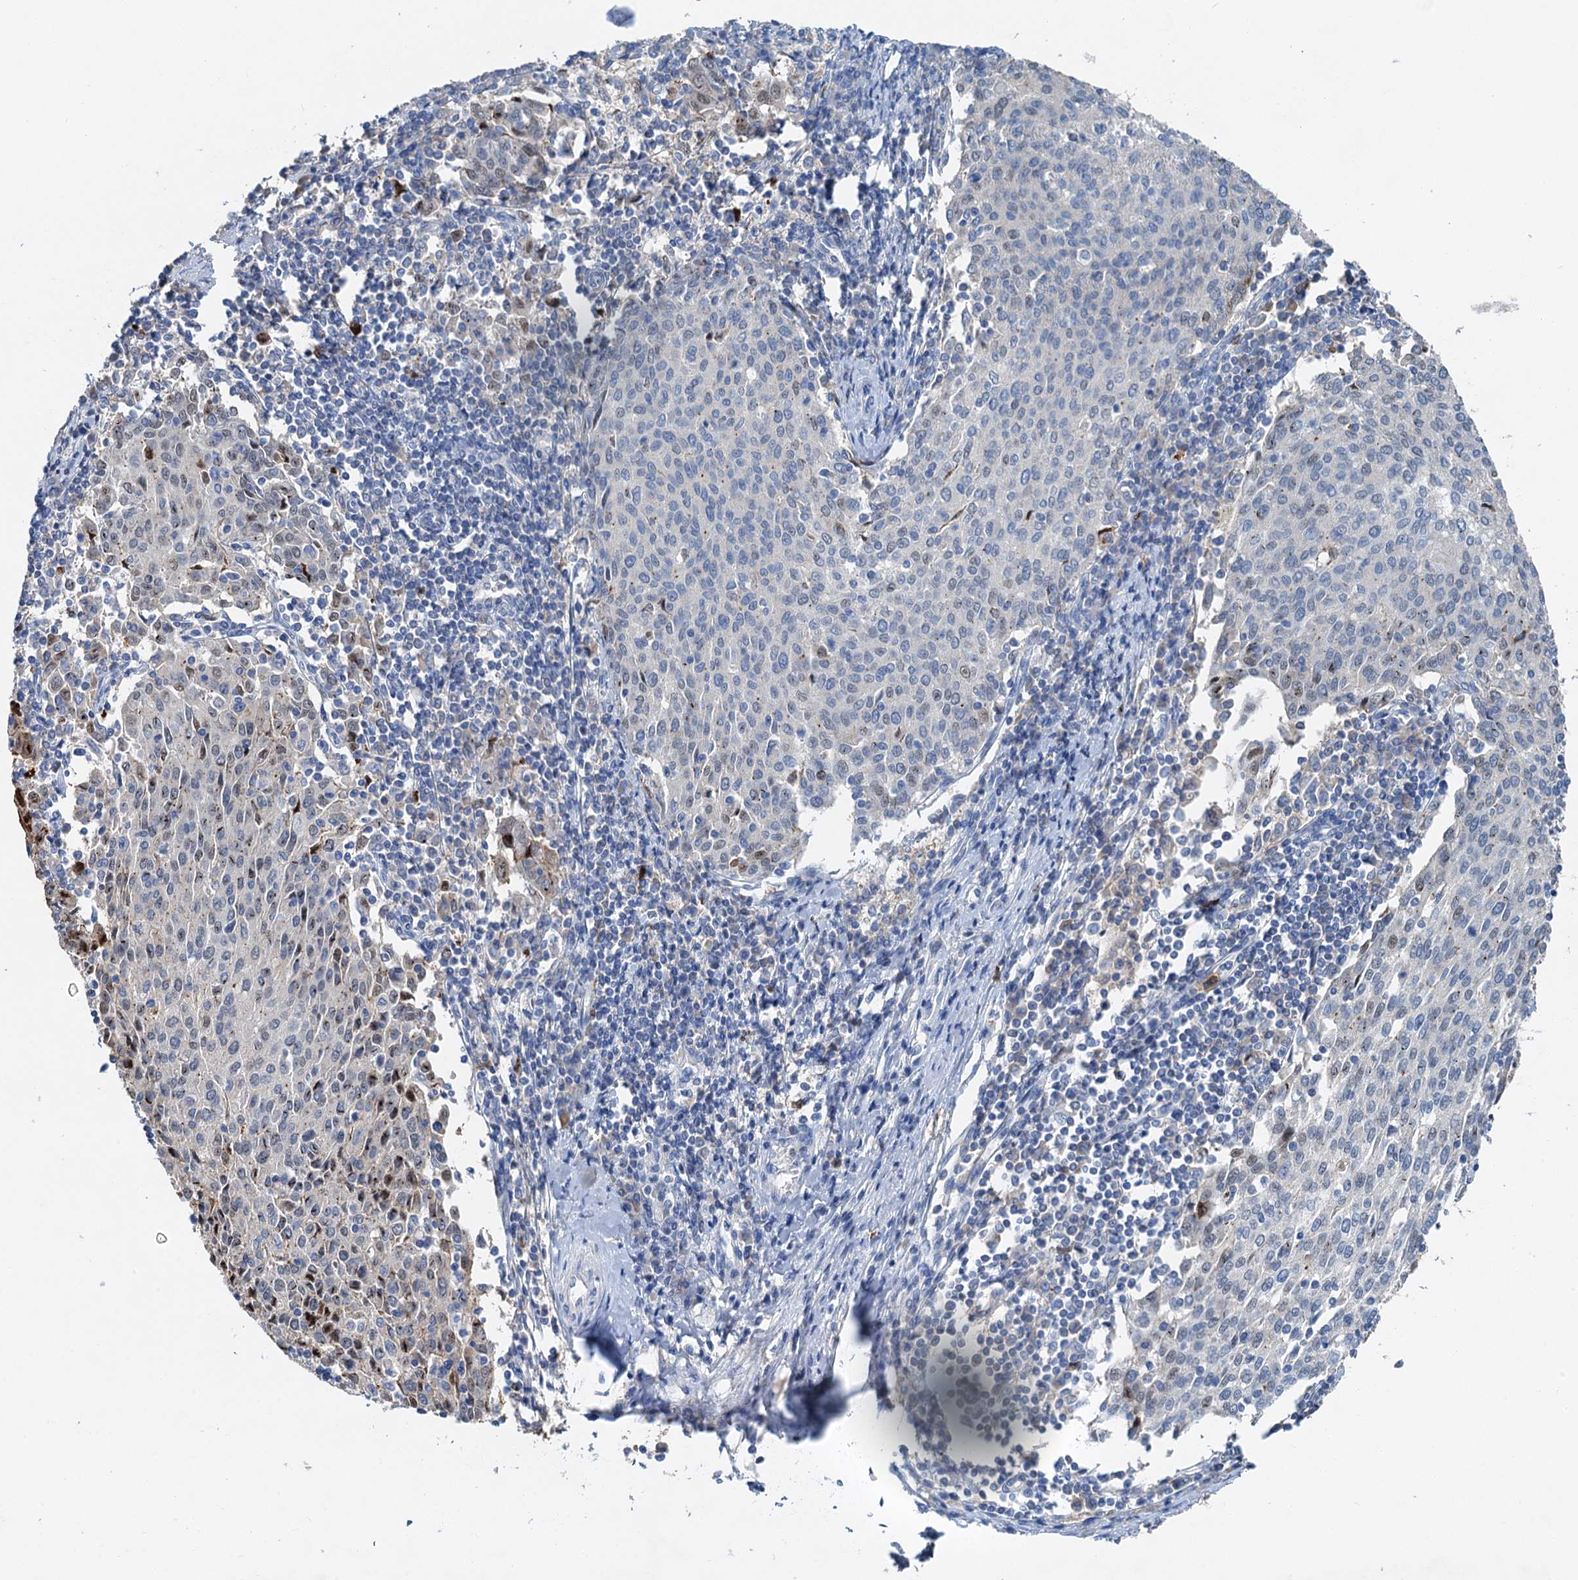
{"staining": {"intensity": "negative", "quantity": "none", "location": "none"}, "tissue": "cervical cancer", "cell_type": "Tumor cells", "image_type": "cancer", "snomed": [{"axis": "morphology", "description": "Squamous cell carcinoma, NOS"}, {"axis": "topography", "description": "Cervix"}], "caption": "IHC micrograph of human cervical squamous cell carcinoma stained for a protein (brown), which reveals no positivity in tumor cells.", "gene": "OTOA", "patient": {"sex": "female", "age": 46}}